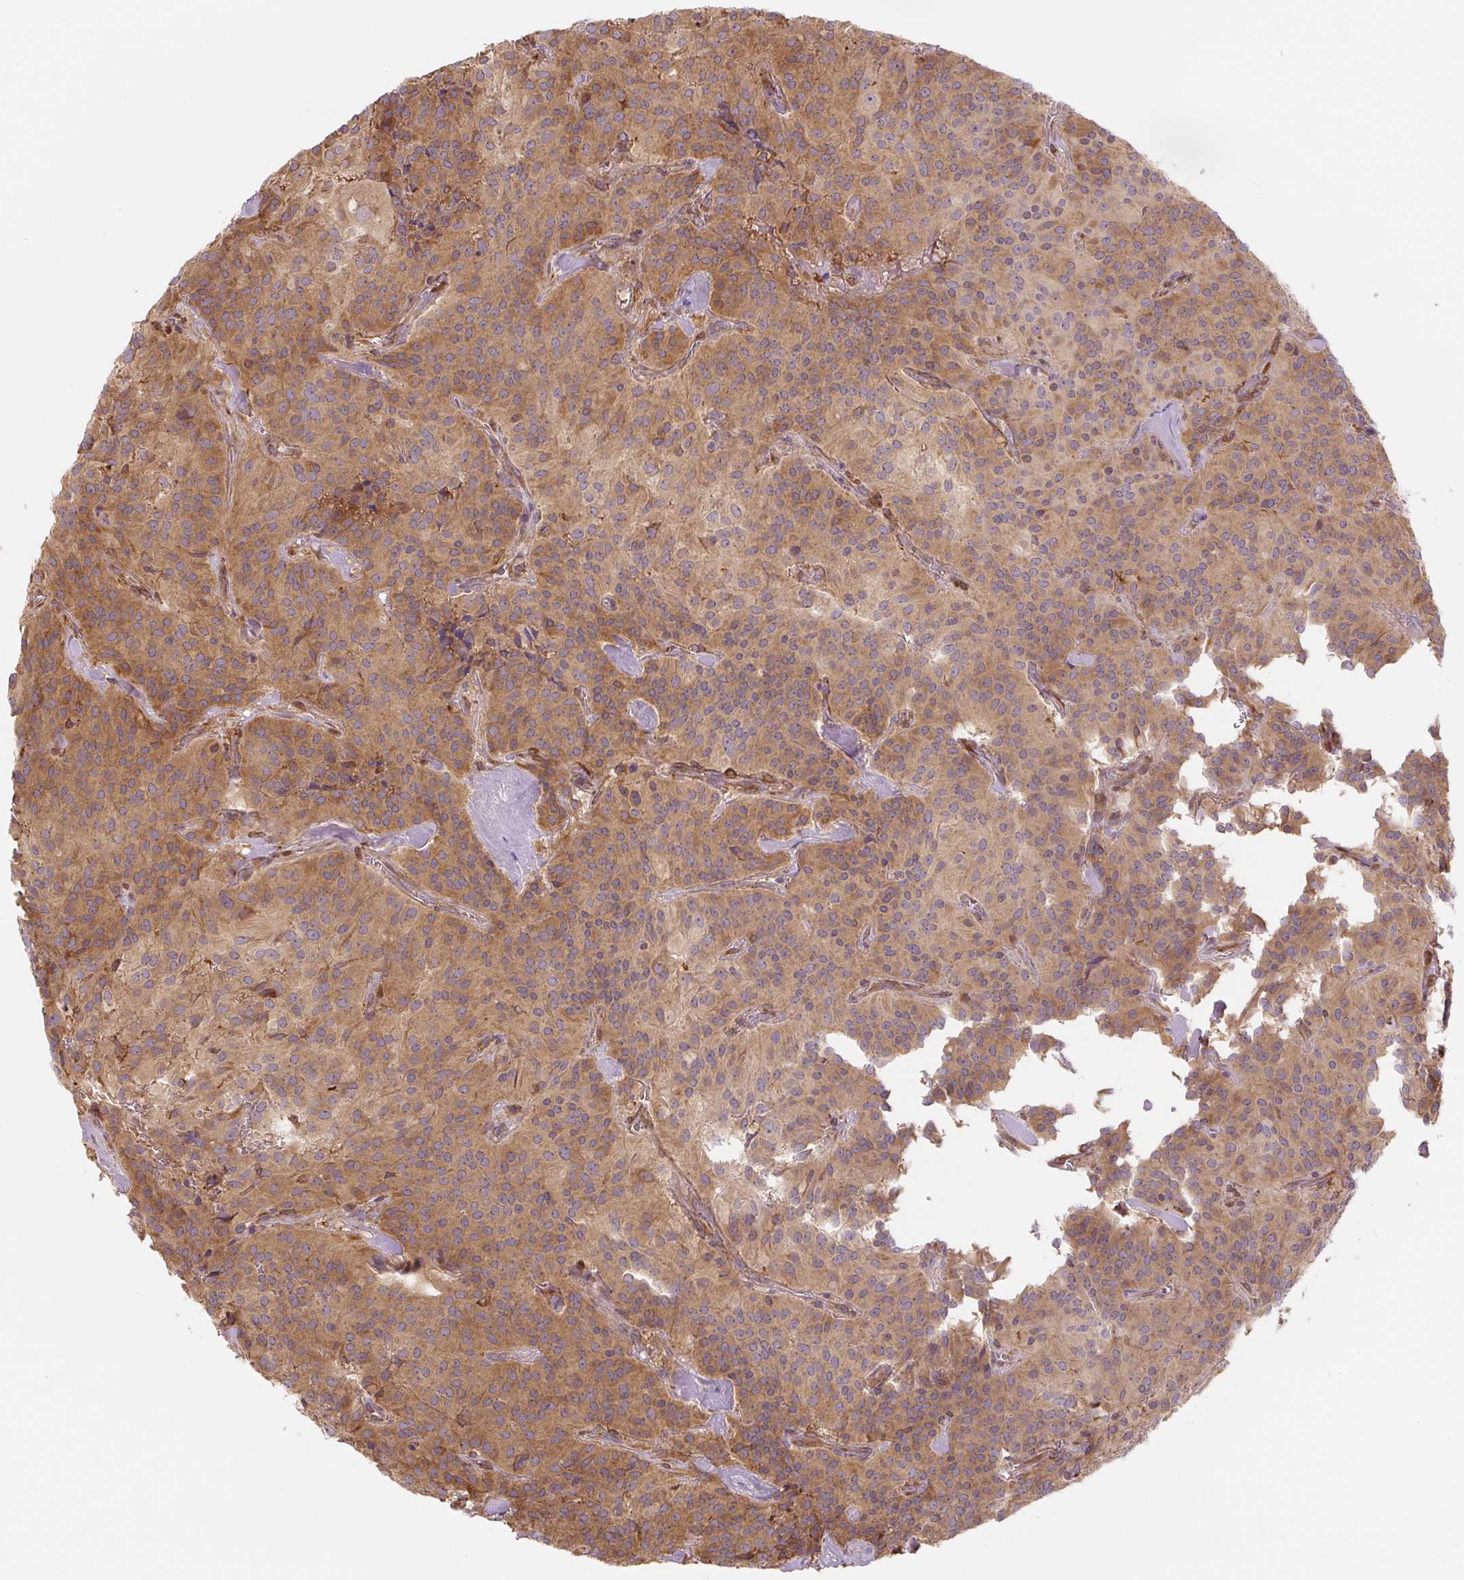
{"staining": {"intensity": "moderate", "quantity": ">75%", "location": "cytoplasmic/membranous"}, "tissue": "glioma", "cell_type": "Tumor cells", "image_type": "cancer", "snomed": [{"axis": "morphology", "description": "Glioma, malignant, Low grade"}, {"axis": "topography", "description": "Brain"}], "caption": "Brown immunohistochemical staining in human malignant glioma (low-grade) exhibits moderate cytoplasmic/membranous staining in about >75% of tumor cells.", "gene": "RASA1", "patient": {"sex": "male", "age": 42}}